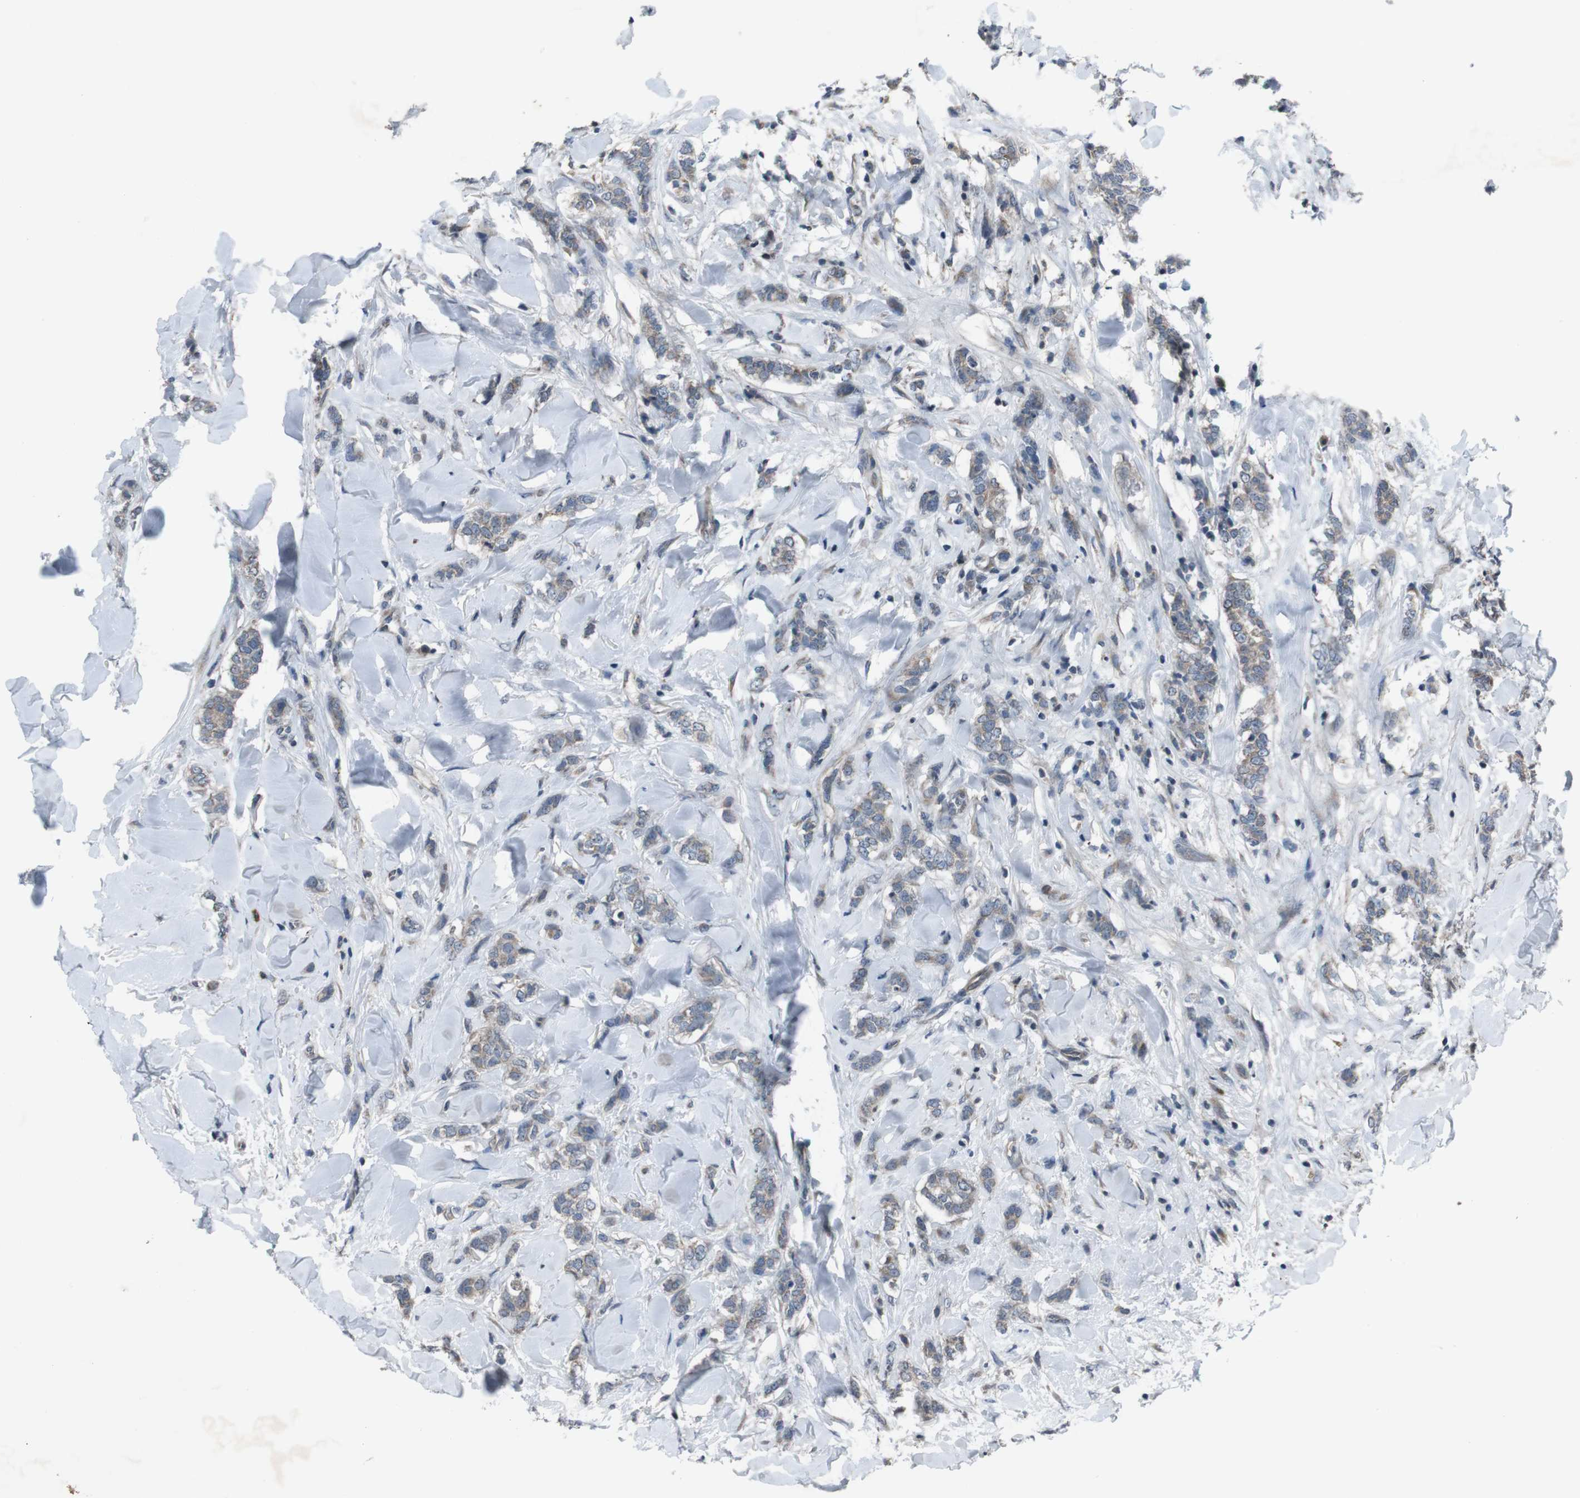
{"staining": {"intensity": "weak", "quantity": ">75%", "location": "cytoplasmic/membranous"}, "tissue": "breast cancer", "cell_type": "Tumor cells", "image_type": "cancer", "snomed": [{"axis": "morphology", "description": "Lobular carcinoma"}, {"axis": "topography", "description": "Skin"}, {"axis": "topography", "description": "Breast"}], "caption": "Immunohistochemistry of lobular carcinoma (breast) reveals low levels of weak cytoplasmic/membranous expression in approximately >75% of tumor cells. The staining is performed using DAB (3,3'-diaminobenzidine) brown chromogen to label protein expression. The nuclei are counter-stained blue using hematoxylin.", "gene": "EFNA5", "patient": {"sex": "female", "age": 46}}